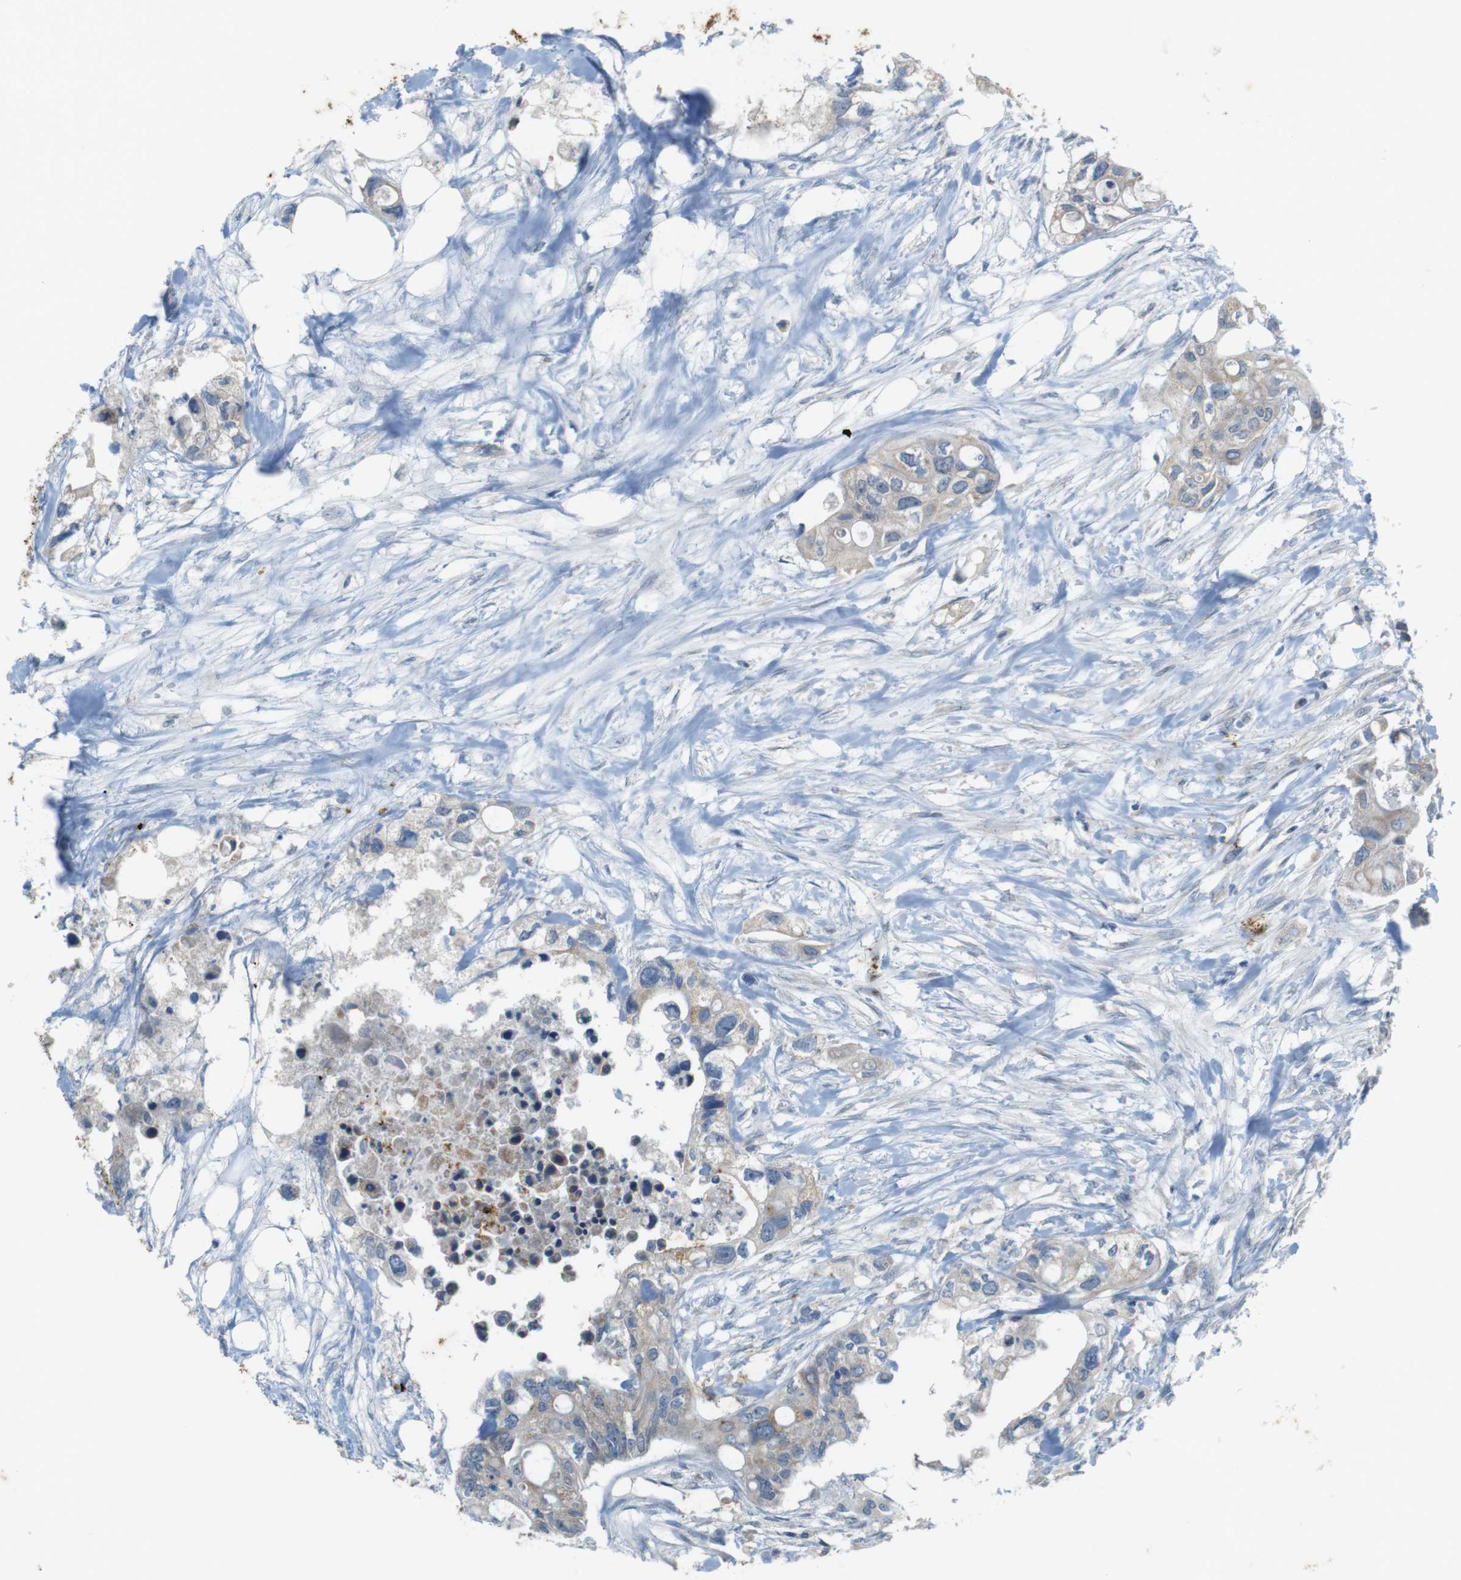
{"staining": {"intensity": "weak", "quantity": ">75%", "location": "cytoplasmic/membranous"}, "tissue": "colorectal cancer", "cell_type": "Tumor cells", "image_type": "cancer", "snomed": [{"axis": "morphology", "description": "Adenocarcinoma, NOS"}, {"axis": "topography", "description": "Colon"}], "caption": "DAB (3,3'-diaminobenzidine) immunohistochemical staining of human adenocarcinoma (colorectal) demonstrates weak cytoplasmic/membranous protein positivity in approximately >75% of tumor cells.", "gene": "MUC5B", "patient": {"sex": "female", "age": 57}}